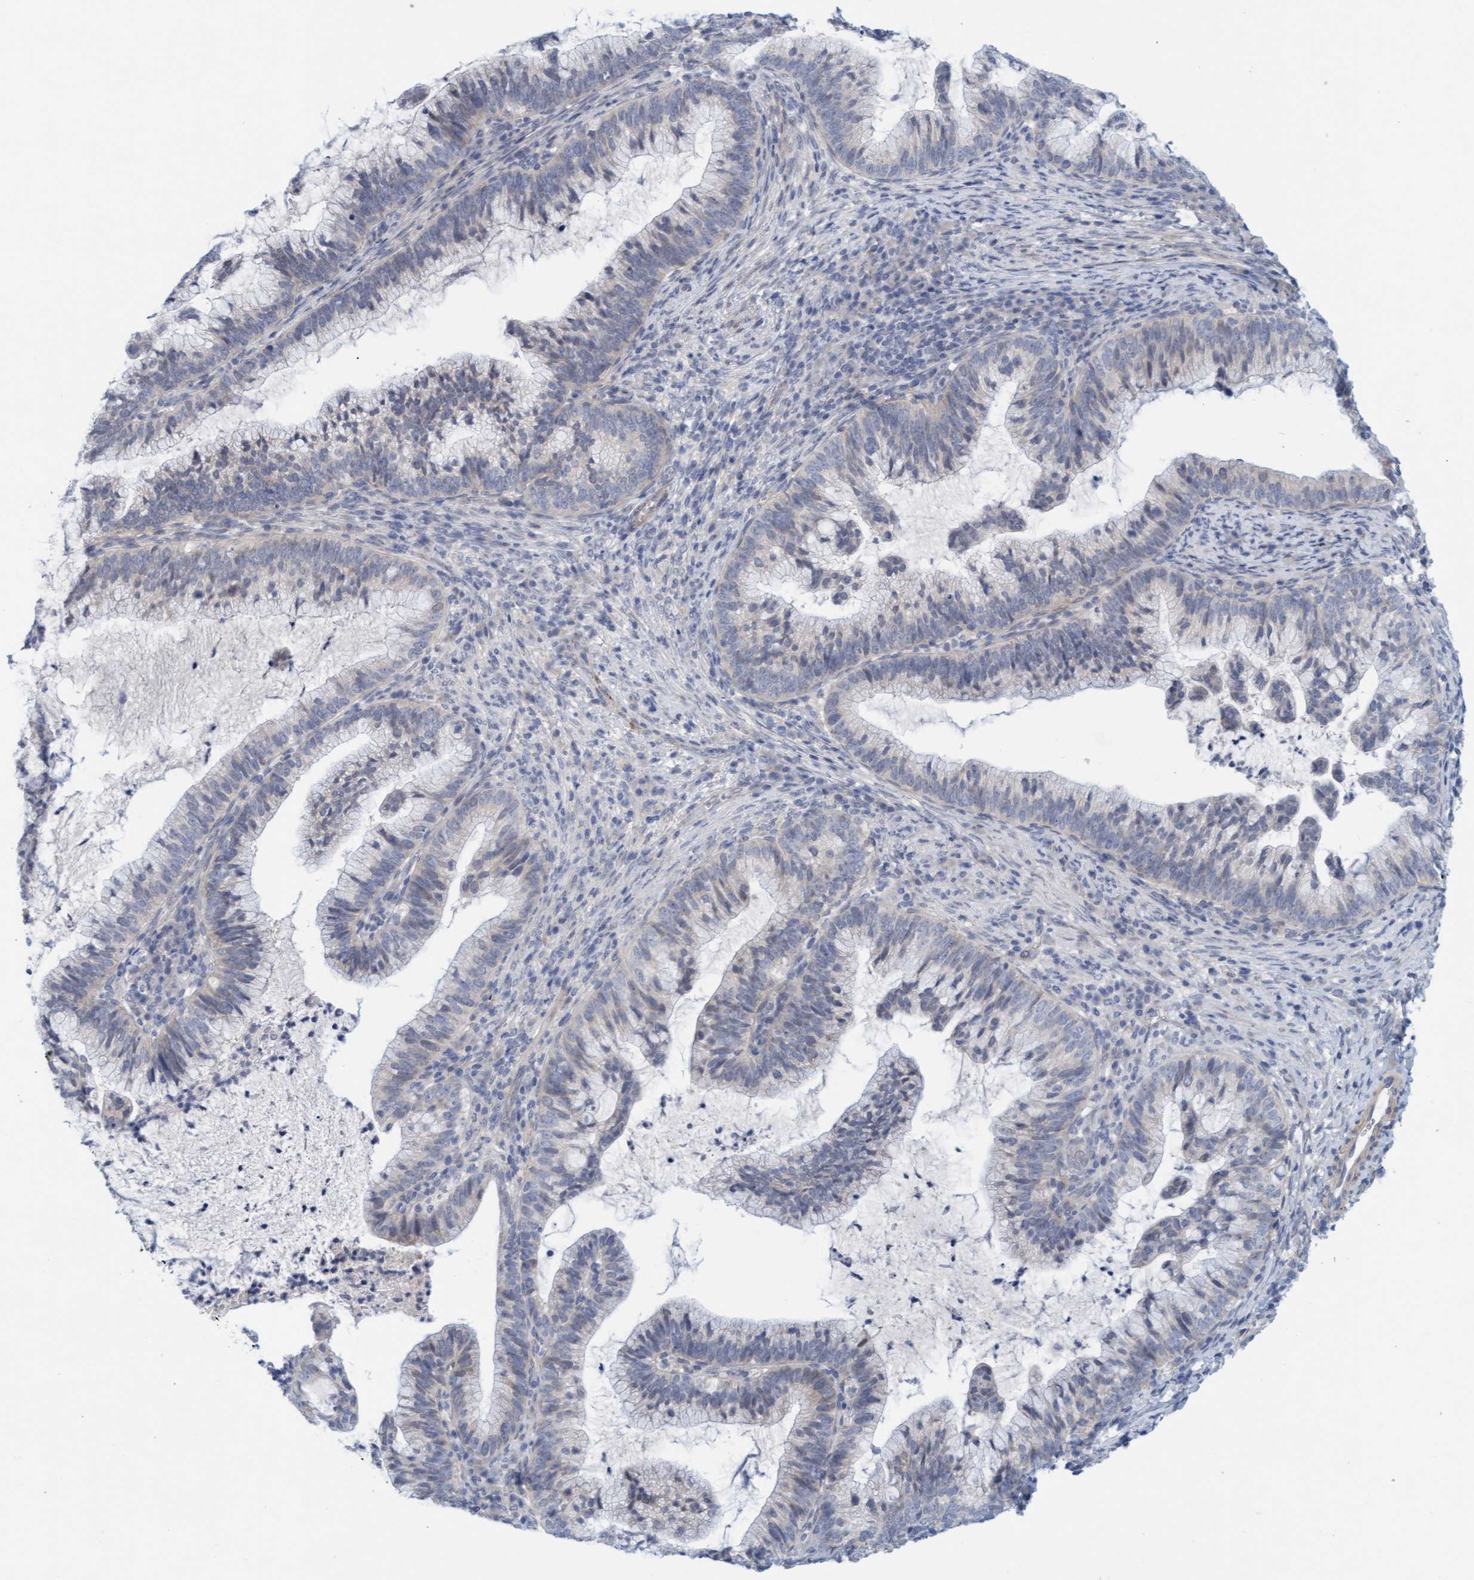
{"staining": {"intensity": "negative", "quantity": "none", "location": "none"}, "tissue": "cervical cancer", "cell_type": "Tumor cells", "image_type": "cancer", "snomed": [{"axis": "morphology", "description": "Adenocarcinoma, NOS"}, {"axis": "topography", "description": "Cervix"}], "caption": "High magnification brightfield microscopy of cervical adenocarcinoma stained with DAB (3,3'-diaminobenzidine) (brown) and counterstained with hematoxylin (blue): tumor cells show no significant expression.", "gene": "TSTD2", "patient": {"sex": "female", "age": 36}}